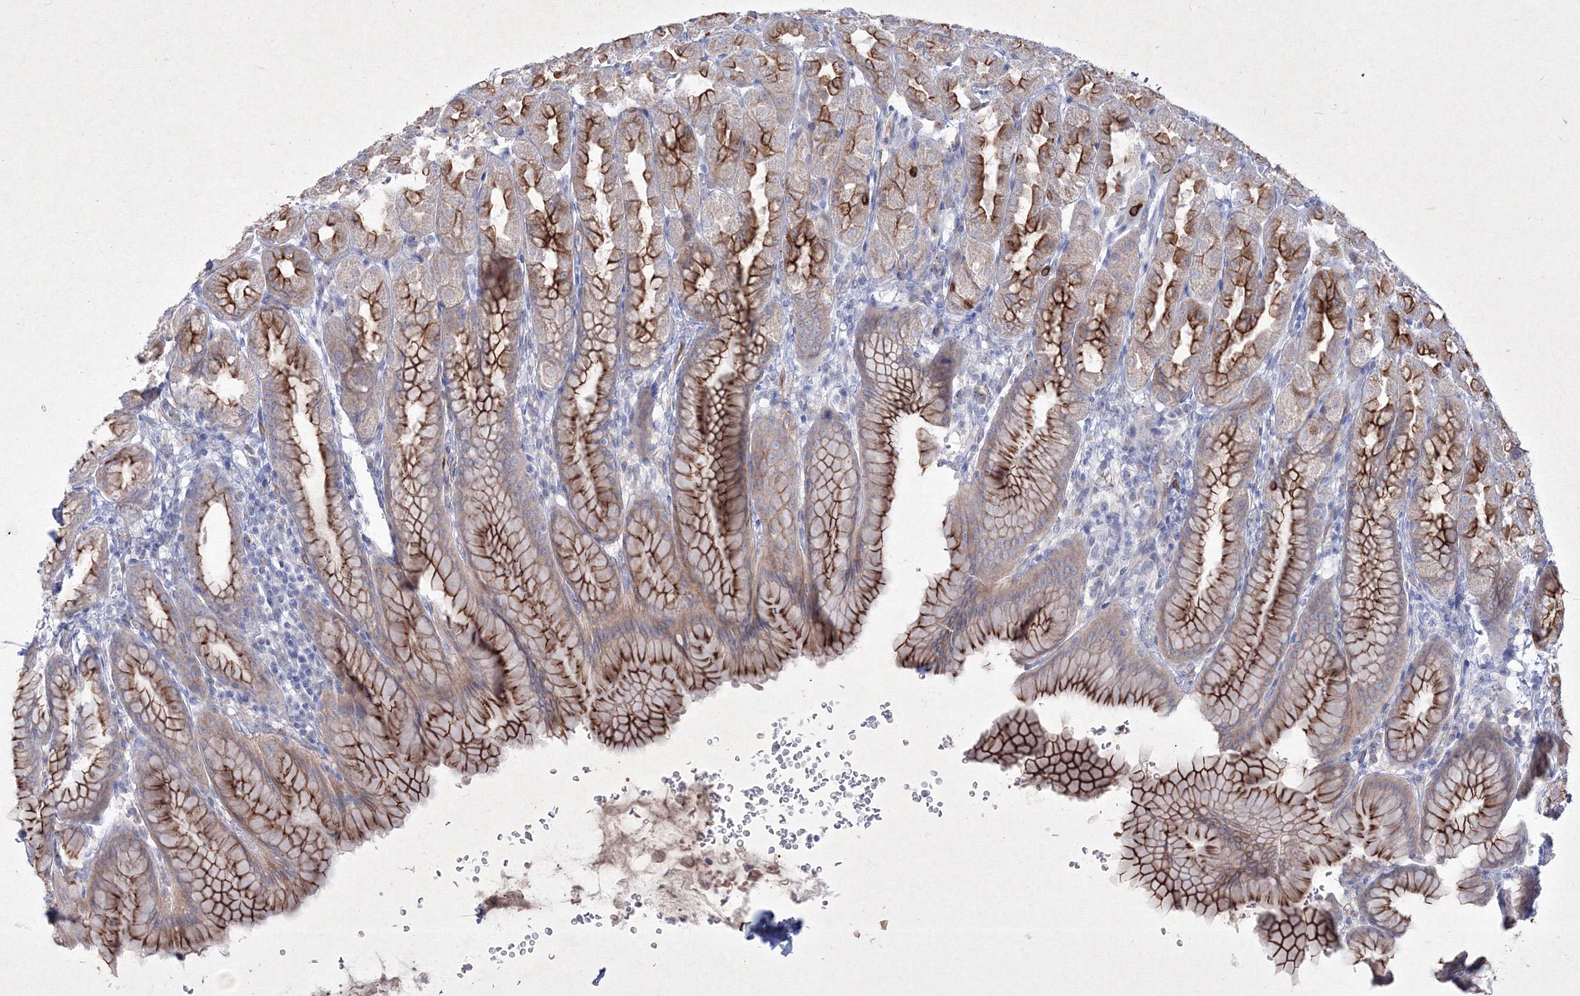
{"staining": {"intensity": "strong", "quantity": "25%-75%", "location": "cytoplasmic/membranous"}, "tissue": "stomach", "cell_type": "Glandular cells", "image_type": "normal", "snomed": [{"axis": "morphology", "description": "Normal tissue, NOS"}, {"axis": "topography", "description": "Stomach"}], "caption": "Immunohistochemical staining of unremarkable stomach shows 25%-75% levels of strong cytoplasmic/membranous protein positivity in about 25%-75% of glandular cells.", "gene": "TMEM139", "patient": {"sex": "male", "age": 42}}